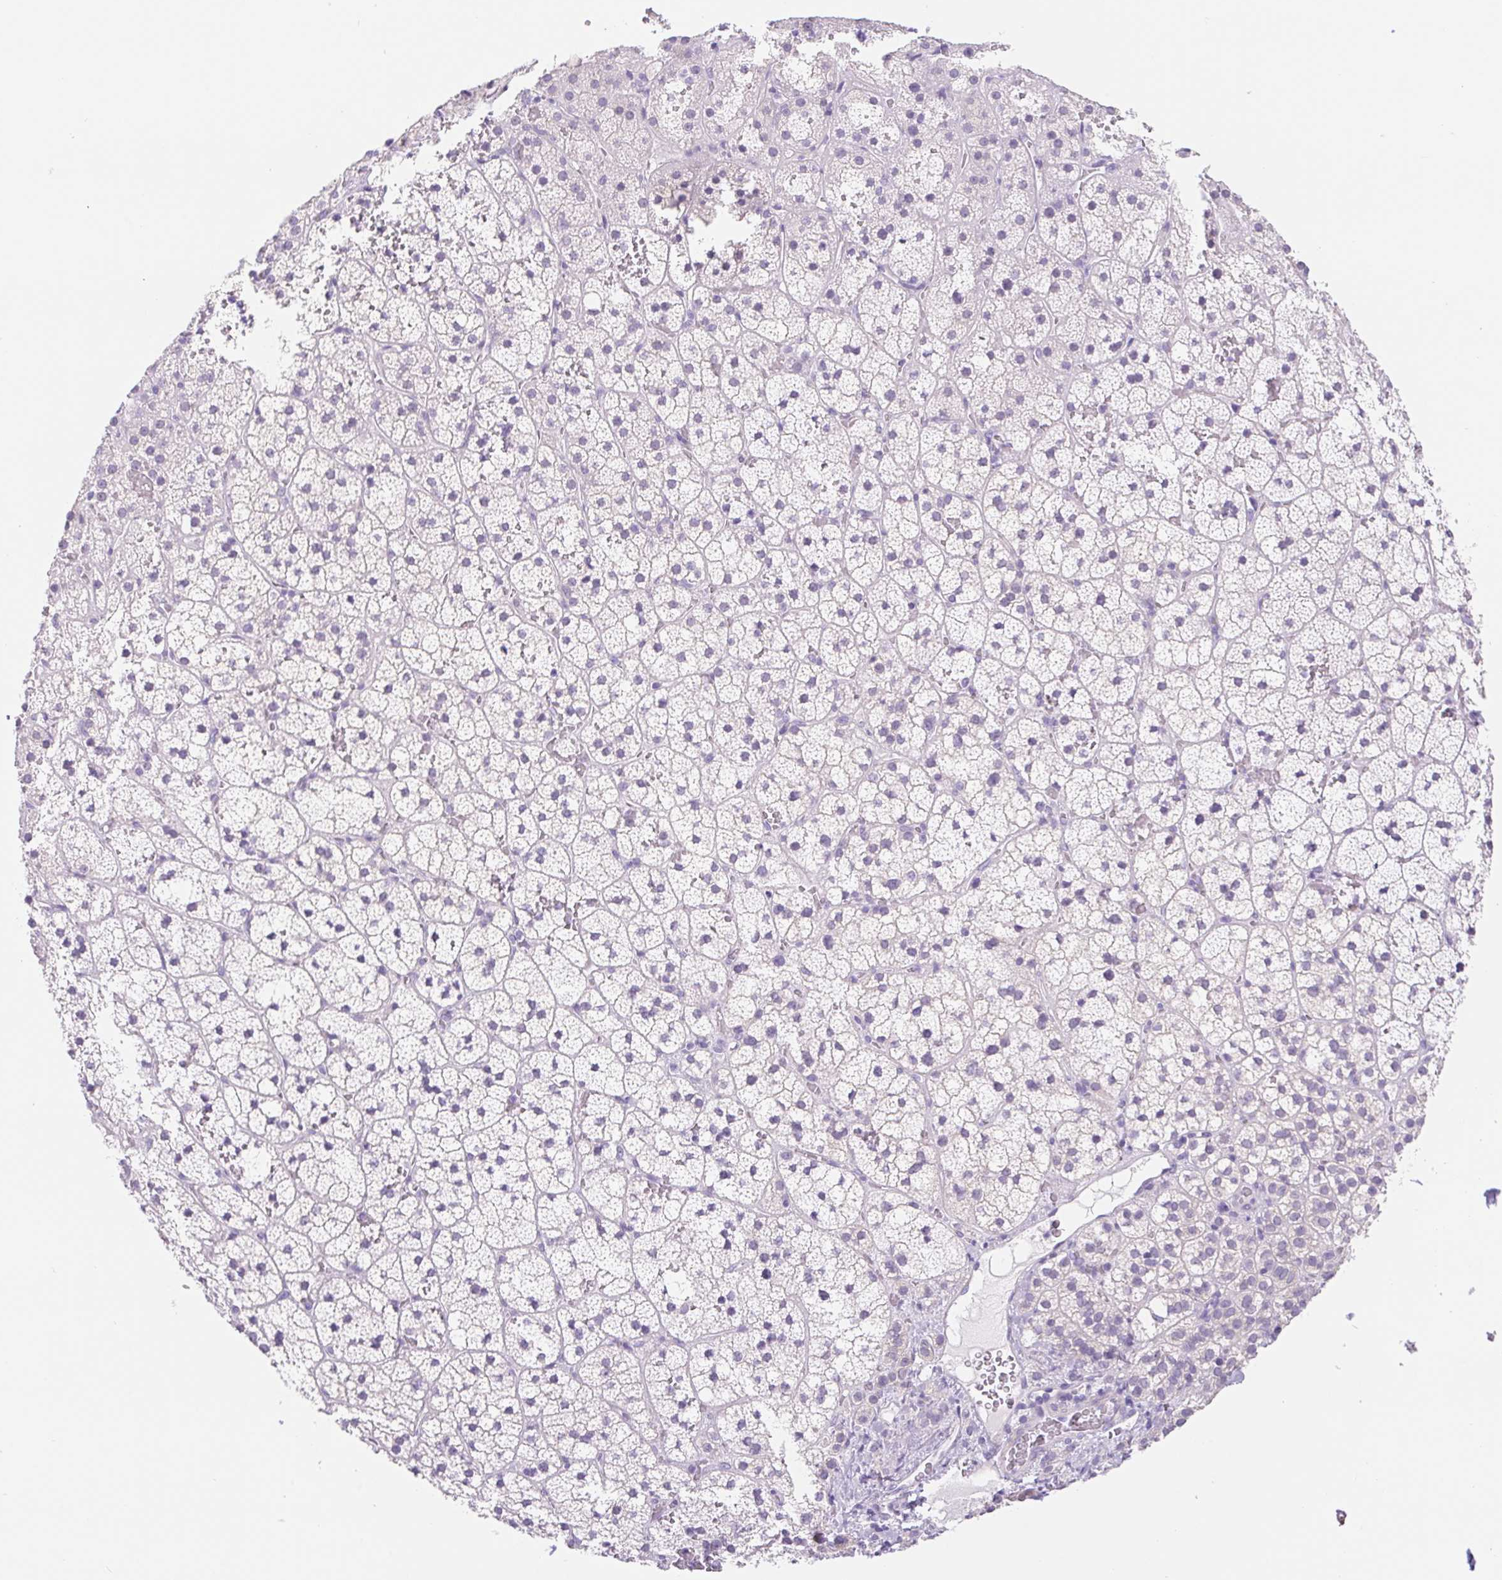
{"staining": {"intensity": "negative", "quantity": "none", "location": "none"}, "tissue": "adrenal gland", "cell_type": "Glandular cells", "image_type": "normal", "snomed": [{"axis": "morphology", "description": "Normal tissue, NOS"}, {"axis": "topography", "description": "Adrenal gland"}], "caption": "Immunohistochemistry micrograph of benign adrenal gland: adrenal gland stained with DAB displays no significant protein staining in glandular cells. (DAB immunohistochemistry (IHC), high magnification).", "gene": "DYNC2LI1", "patient": {"sex": "male", "age": 53}}